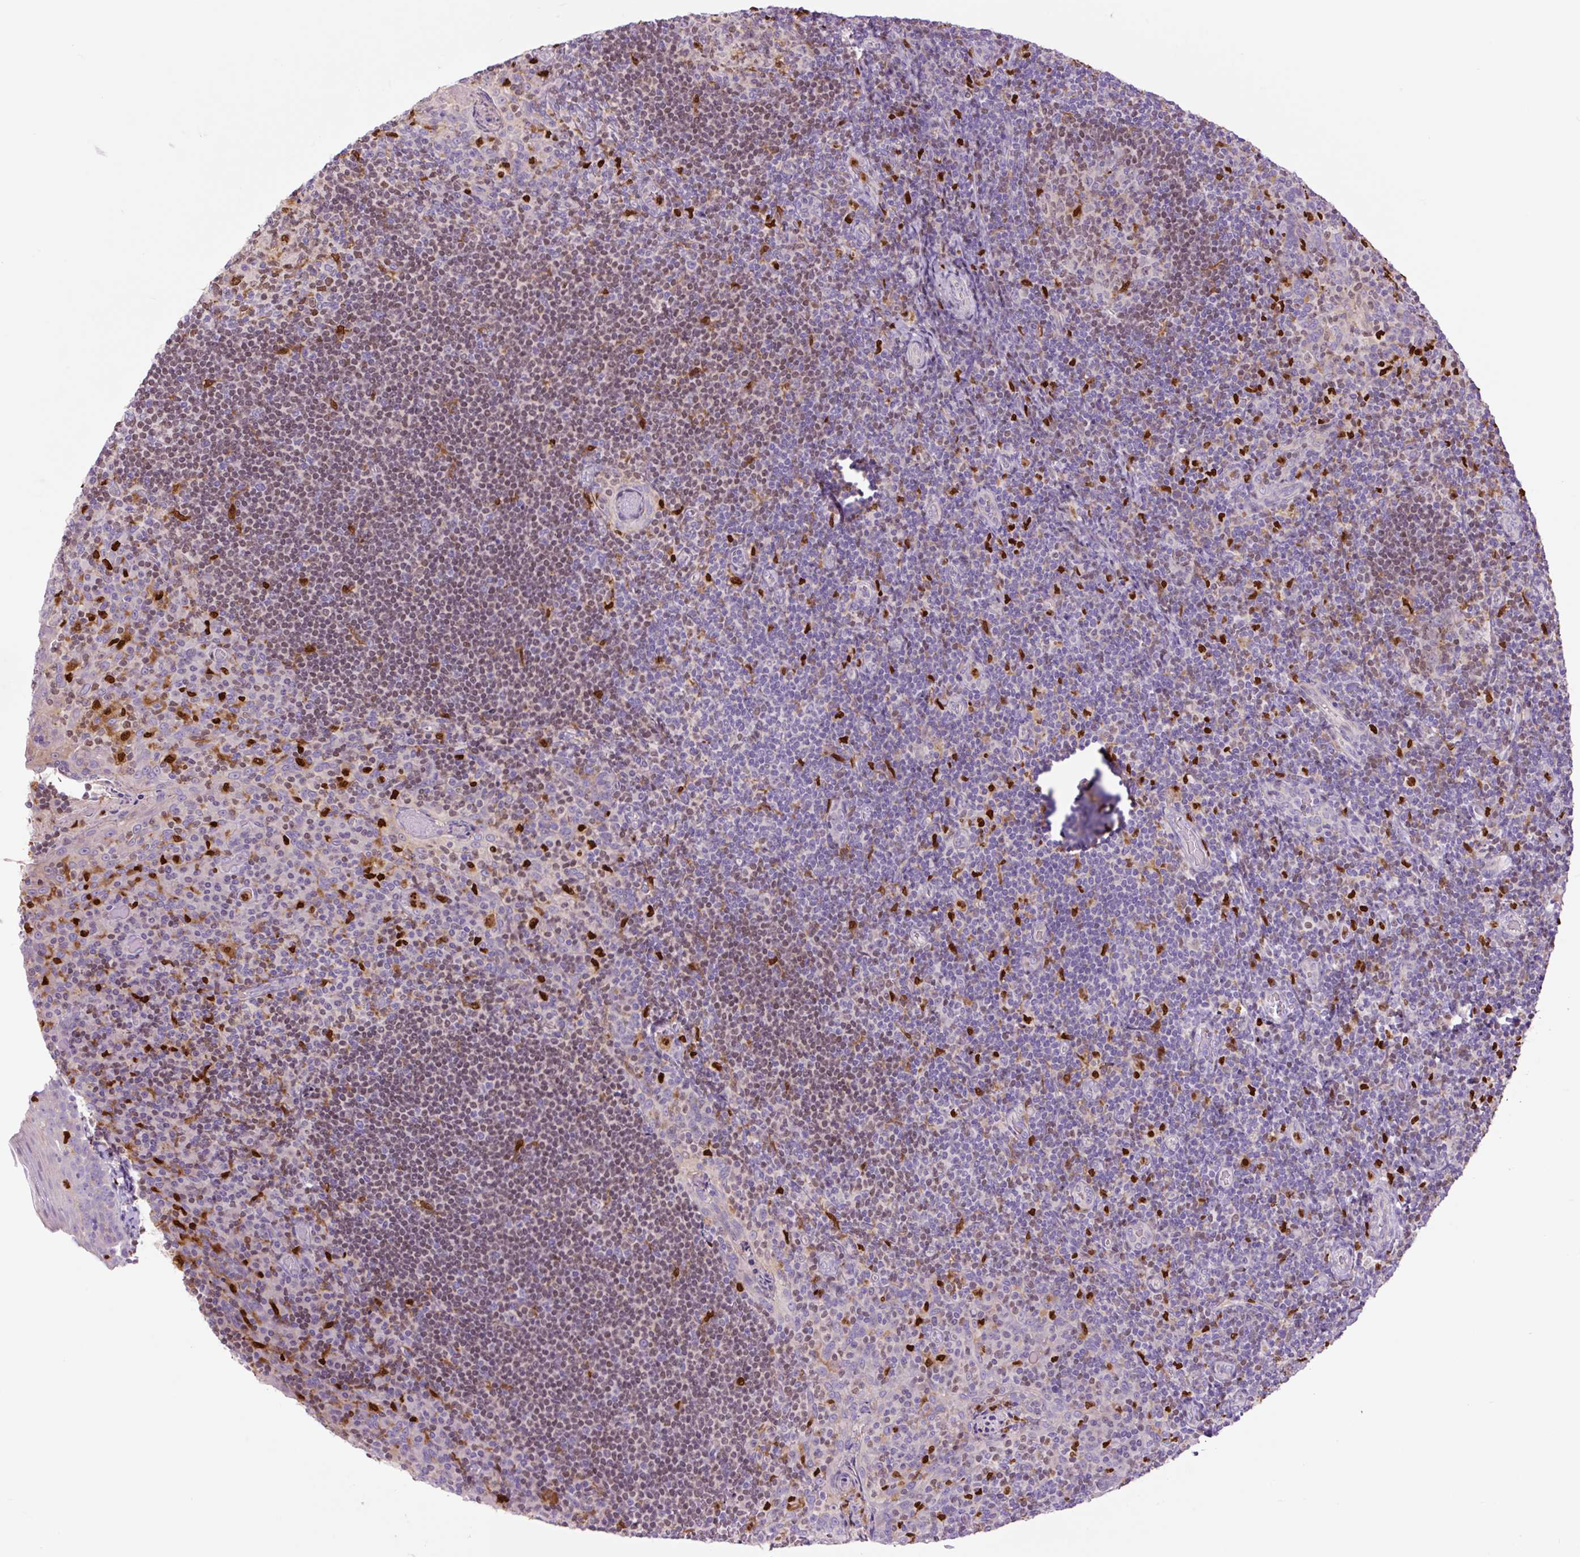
{"staining": {"intensity": "moderate", "quantity": ">75%", "location": "nuclear"}, "tissue": "tonsil", "cell_type": "Germinal center cells", "image_type": "normal", "snomed": [{"axis": "morphology", "description": "Normal tissue, NOS"}, {"axis": "topography", "description": "Tonsil"}], "caption": "This micrograph shows immunohistochemistry staining of normal tonsil, with medium moderate nuclear expression in about >75% of germinal center cells.", "gene": "SPI1", "patient": {"sex": "male", "age": 17}}